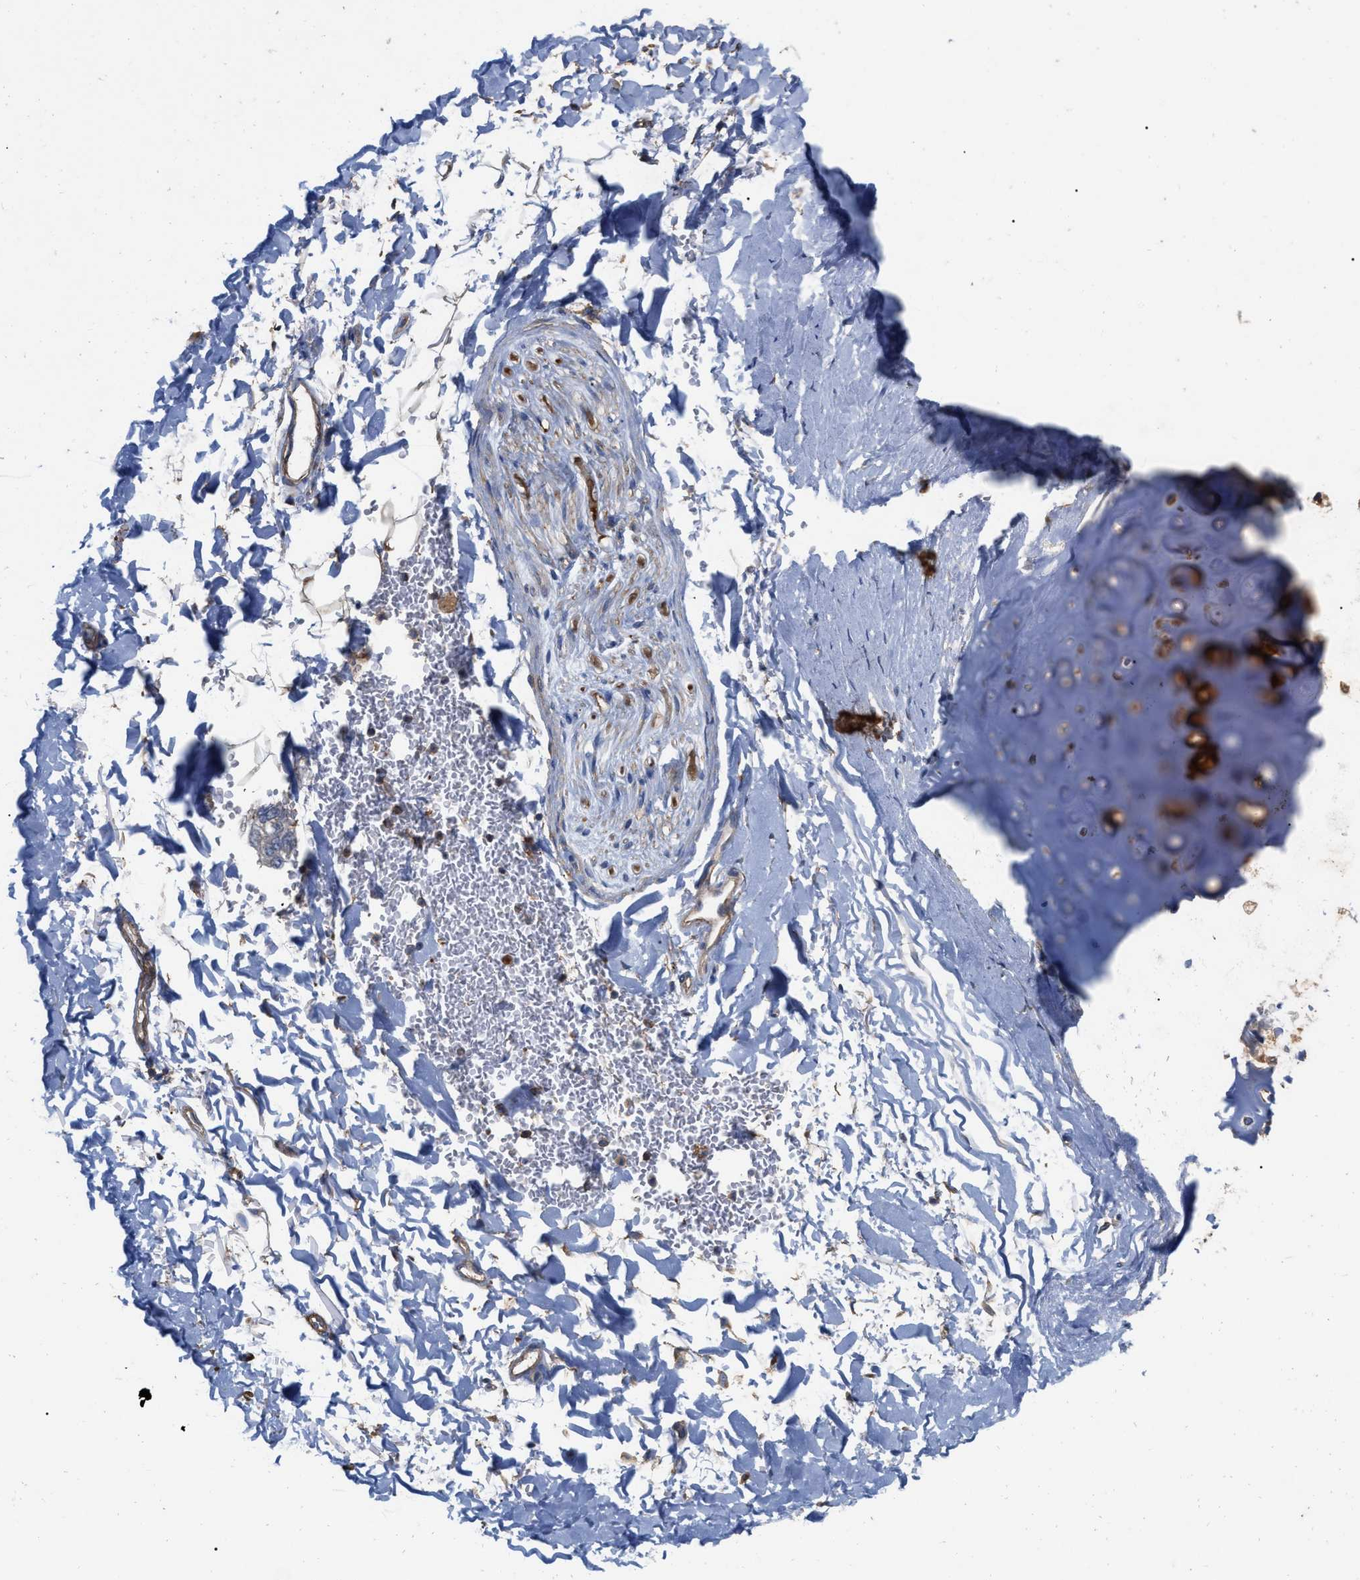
{"staining": {"intensity": "negative", "quantity": "none", "location": "none"}, "tissue": "adipose tissue", "cell_type": "Adipocytes", "image_type": "normal", "snomed": [{"axis": "morphology", "description": "Normal tissue, NOS"}, {"axis": "topography", "description": "Cartilage tissue"}, {"axis": "topography", "description": "Bronchus"}], "caption": "The IHC histopathology image has no significant expression in adipocytes of adipose tissue. (DAB (3,3'-diaminobenzidine) immunohistochemistry with hematoxylin counter stain).", "gene": "RABEP1", "patient": {"sex": "female", "age": 73}}